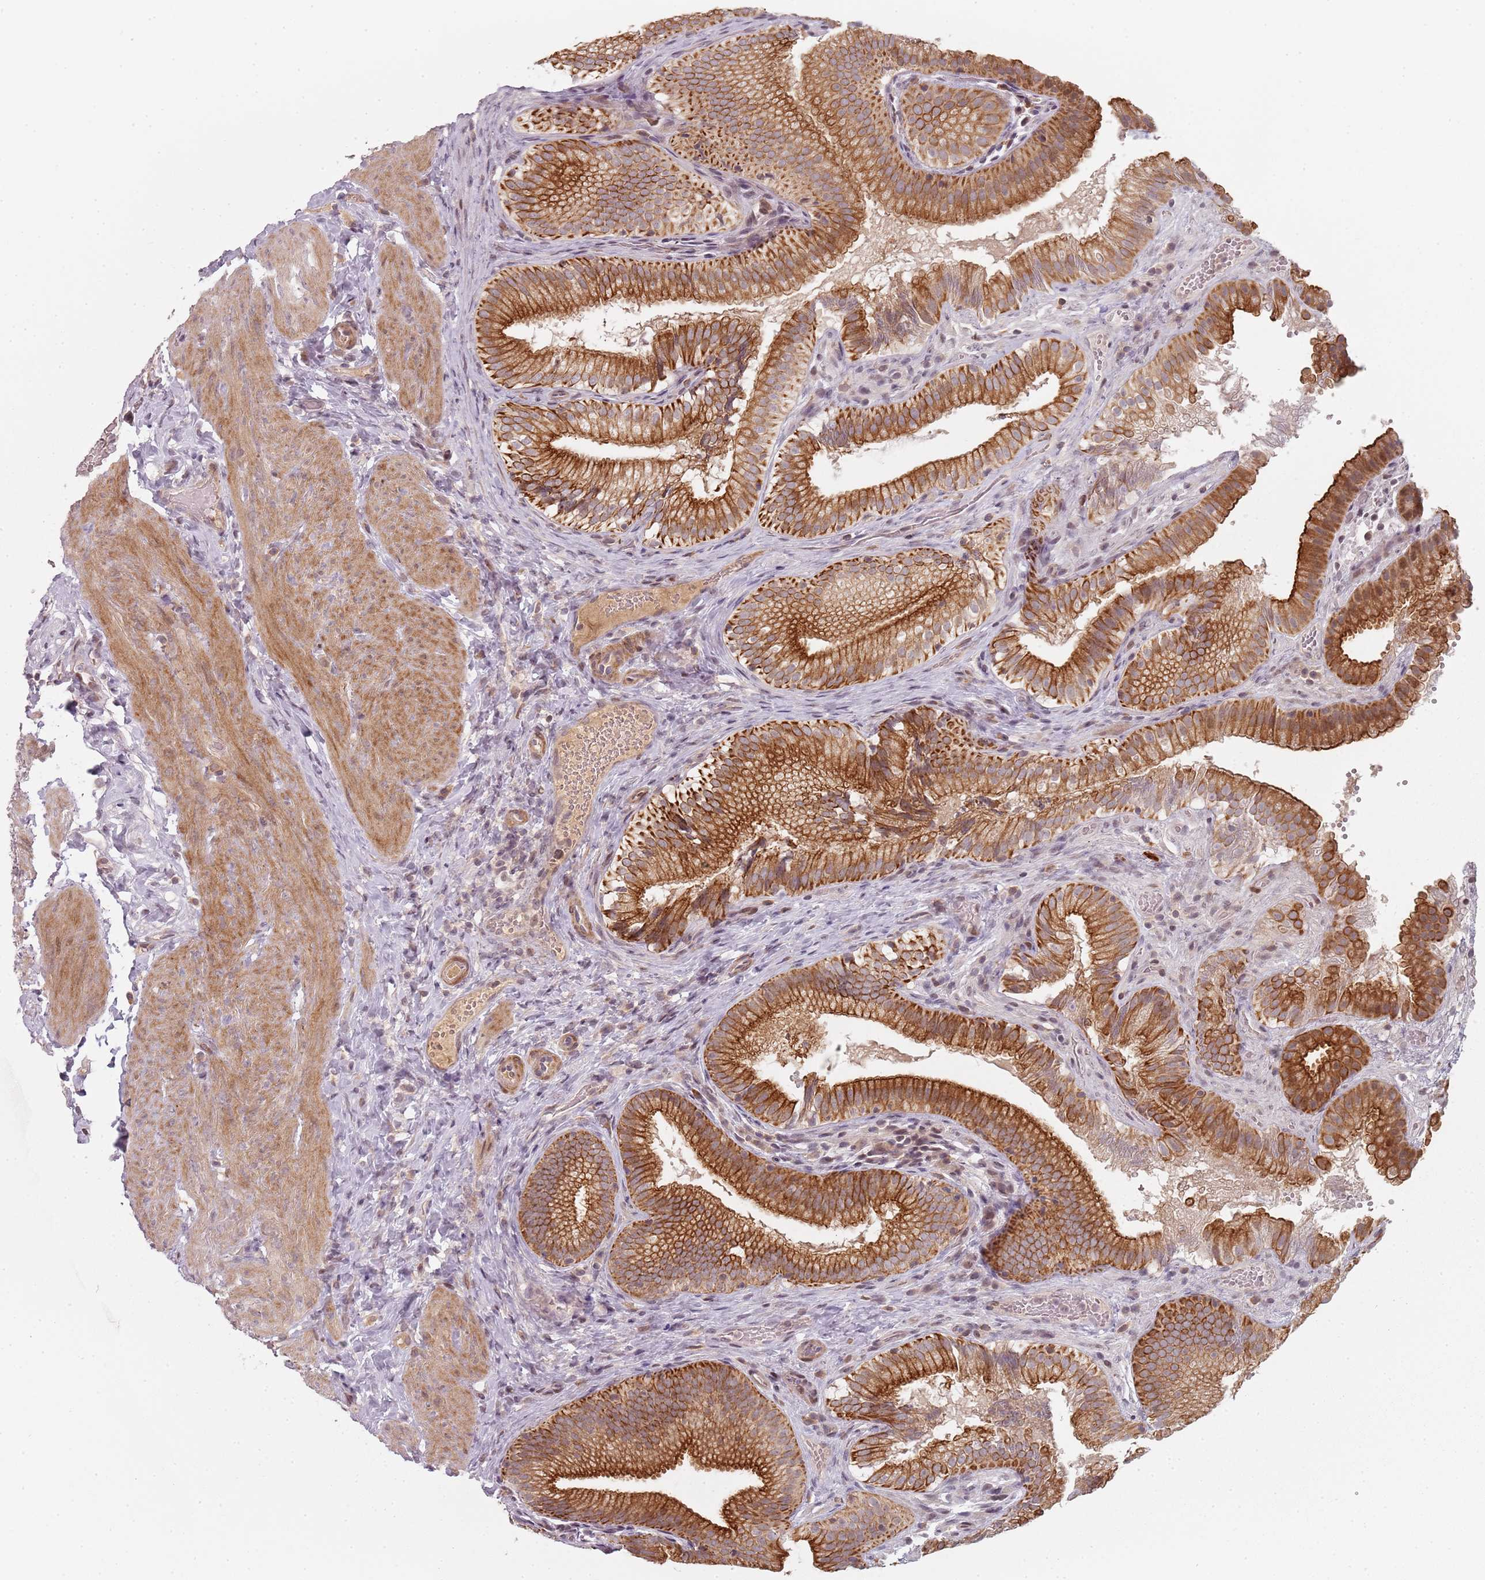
{"staining": {"intensity": "strong", "quantity": ">75%", "location": "cytoplasmic/membranous"}, "tissue": "gallbladder", "cell_type": "Glandular cells", "image_type": "normal", "snomed": [{"axis": "morphology", "description": "Normal tissue, NOS"}, {"axis": "topography", "description": "Gallbladder"}], "caption": "Immunohistochemistry (IHC) micrograph of benign gallbladder: human gallbladder stained using immunohistochemistry exhibits high levels of strong protein expression localized specifically in the cytoplasmic/membranous of glandular cells, appearing as a cytoplasmic/membranous brown color.", "gene": "RPS6KA2", "patient": {"sex": "female", "age": 30}}